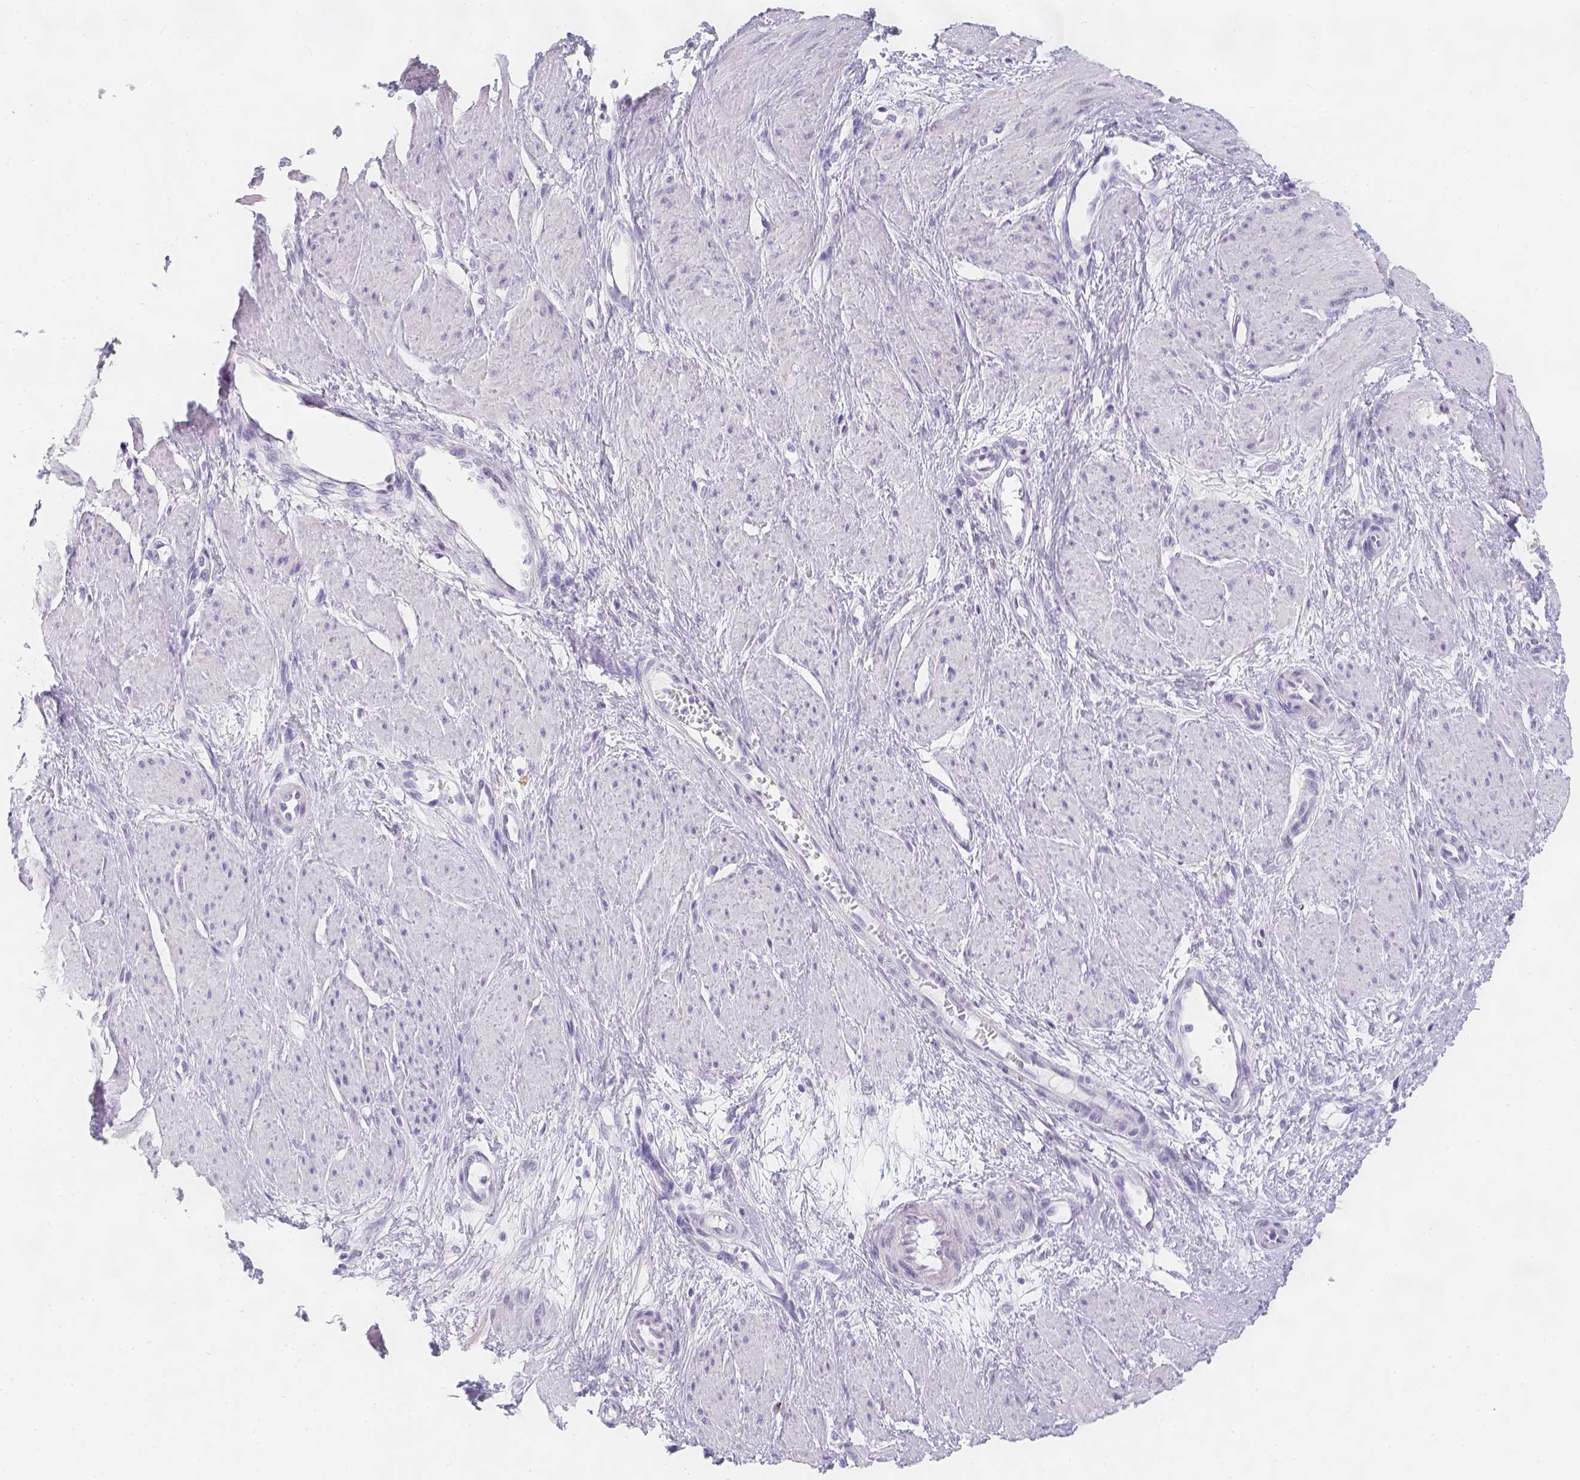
{"staining": {"intensity": "negative", "quantity": "none", "location": "none"}, "tissue": "smooth muscle", "cell_type": "Smooth muscle cells", "image_type": "normal", "snomed": [{"axis": "morphology", "description": "Normal tissue, NOS"}, {"axis": "topography", "description": "Smooth muscle"}, {"axis": "topography", "description": "Uterus"}], "caption": "Smooth muscle cells show no significant protein positivity in benign smooth muscle. (Stains: DAB immunohistochemistry with hematoxylin counter stain, Microscopy: brightfield microscopy at high magnification).", "gene": "SLC18A1", "patient": {"sex": "female", "age": 39}}